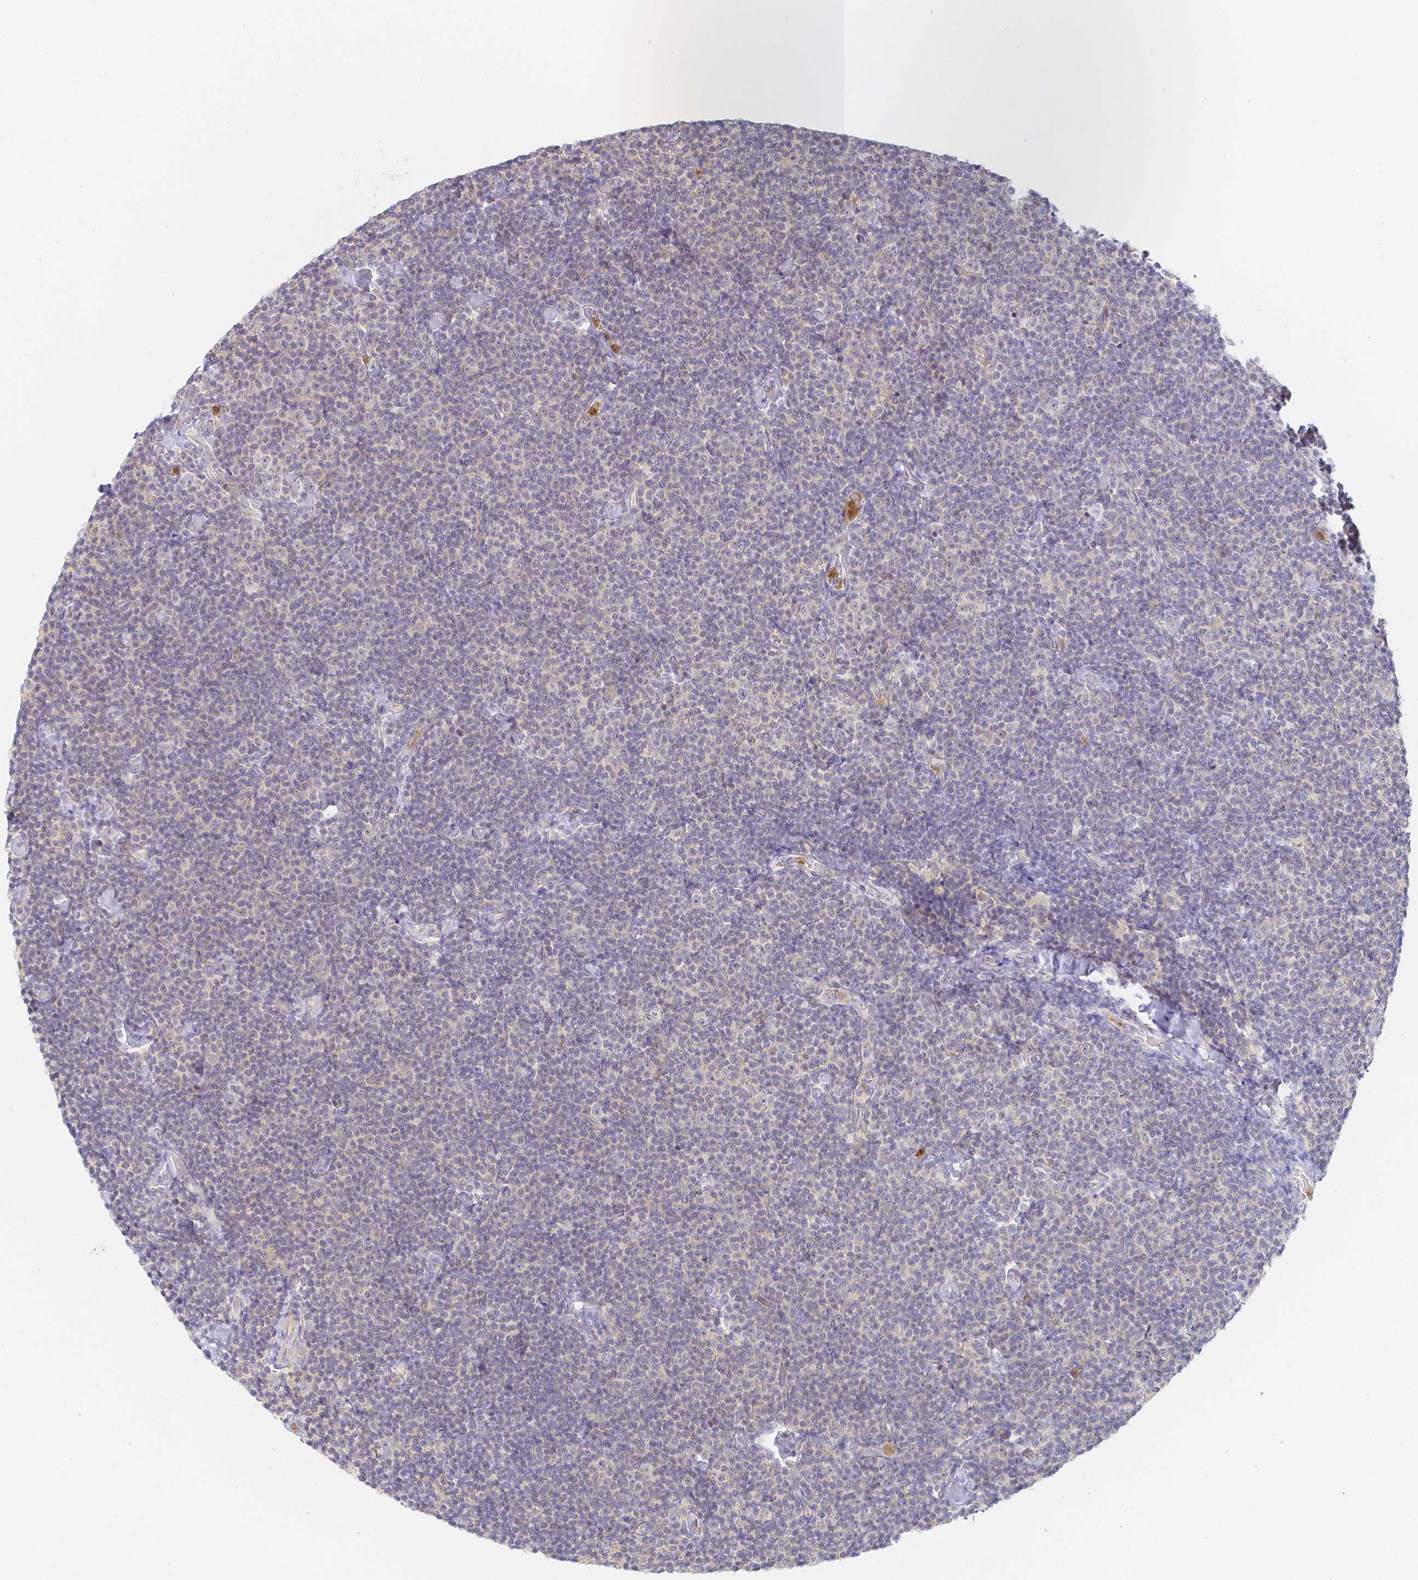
{"staining": {"intensity": "negative", "quantity": "none", "location": "none"}, "tissue": "lymphoma", "cell_type": "Tumor cells", "image_type": "cancer", "snomed": [{"axis": "morphology", "description": "Malignant lymphoma, non-Hodgkin's type, Low grade"}, {"axis": "topography", "description": "Lymph node"}], "caption": "Tumor cells are negative for protein expression in human lymphoma. Nuclei are stained in blue.", "gene": "KCNH1", "patient": {"sex": "male", "age": 81}}